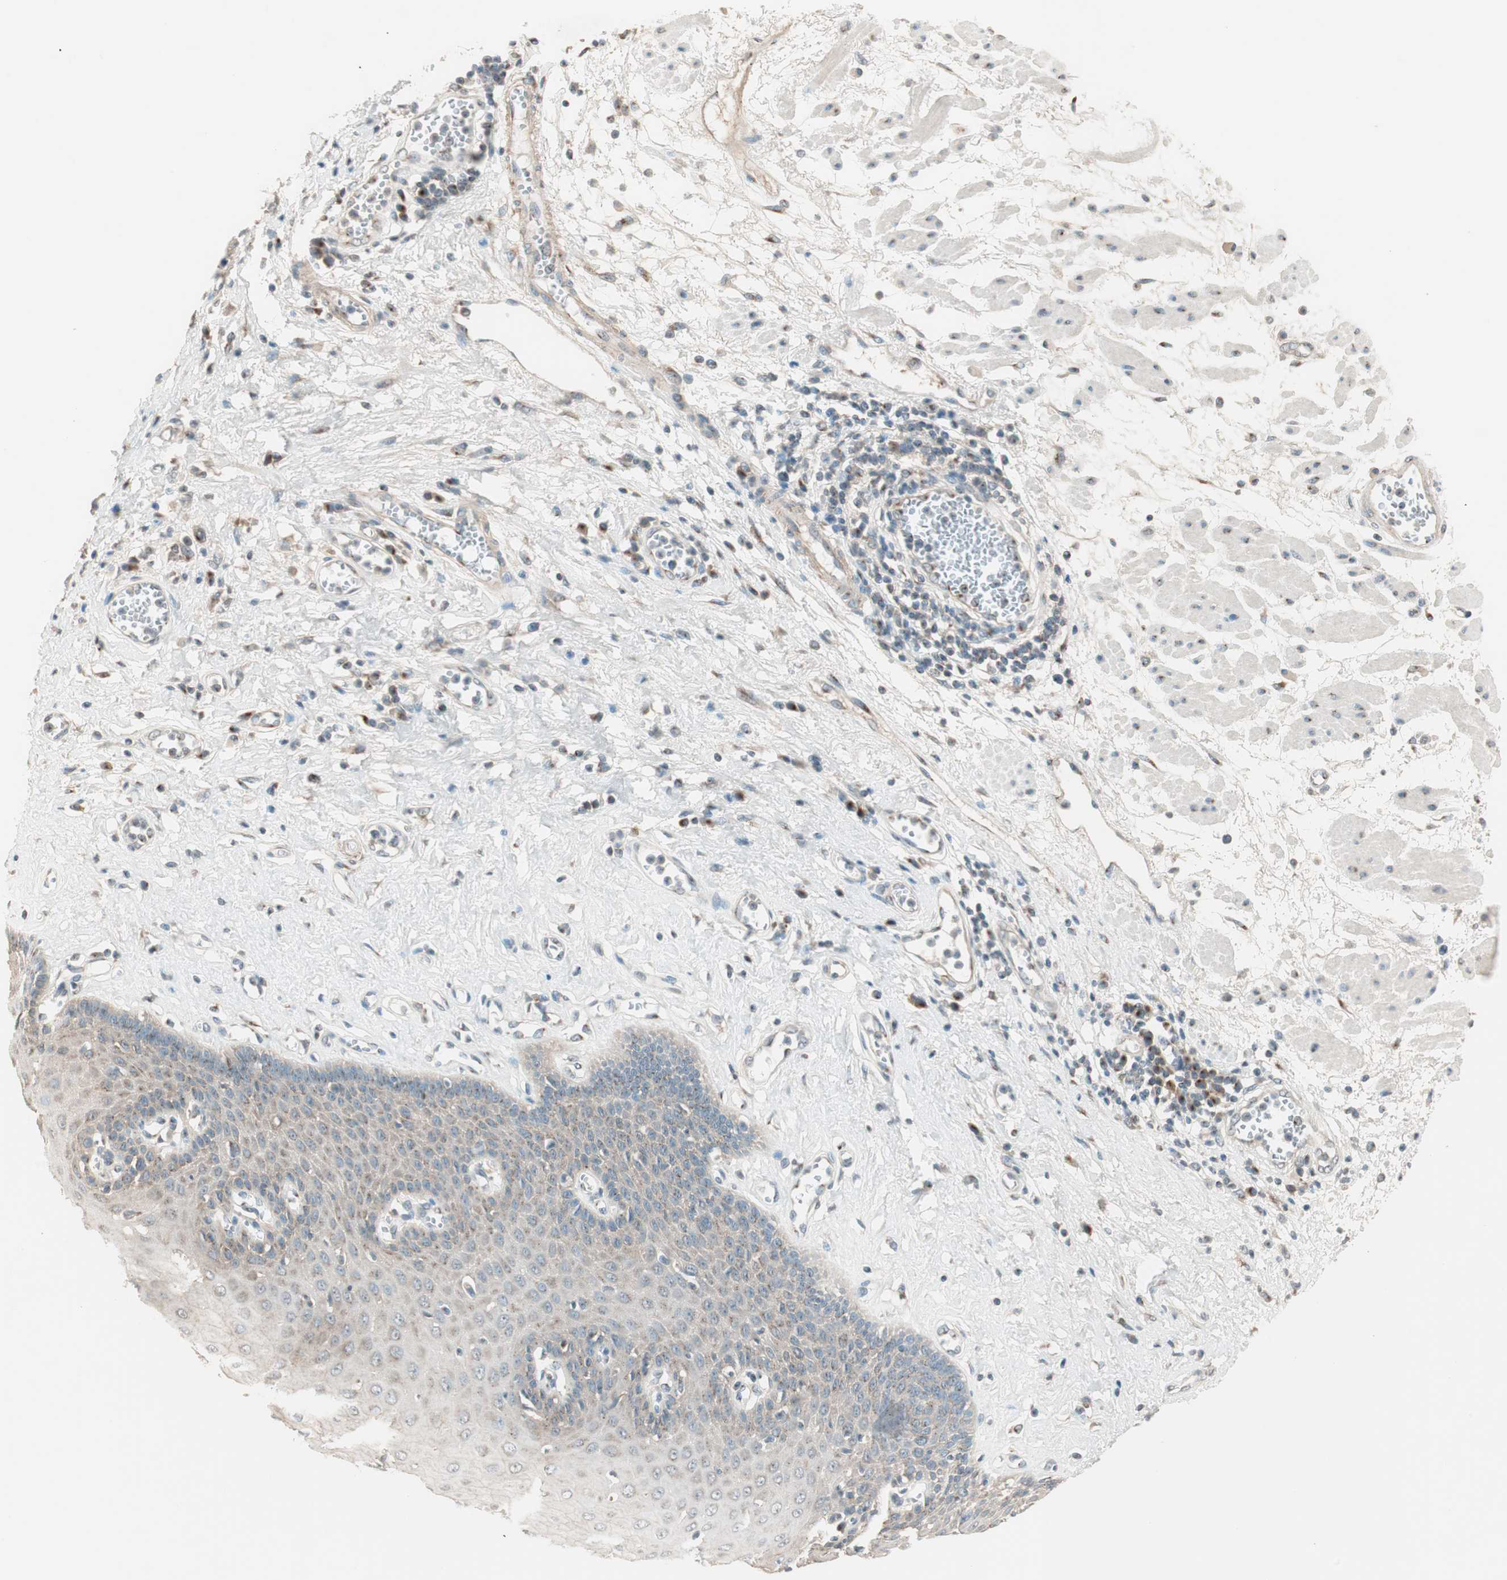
{"staining": {"intensity": "moderate", "quantity": "25%-75%", "location": "cytoplasmic/membranous"}, "tissue": "esophagus", "cell_type": "Squamous epithelial cells", "image_type": "normal", "snomed": [{"axis": "morphology", "description": "Normal tissue, NOS"}, {"axis": "morphology", "description": "Squamous cell carcinoma, NOS"}, {"axis": "topography", "description": "Esophagus"}], "caption": "Esophagus stained with a brown dye demonstrates moderate cytoplasmic/membranous positive staining in approximately 25%-75% of squamous epithelial cells.", "gene": "SEC16A", "patient": {"sex": "male", "age": 65}}